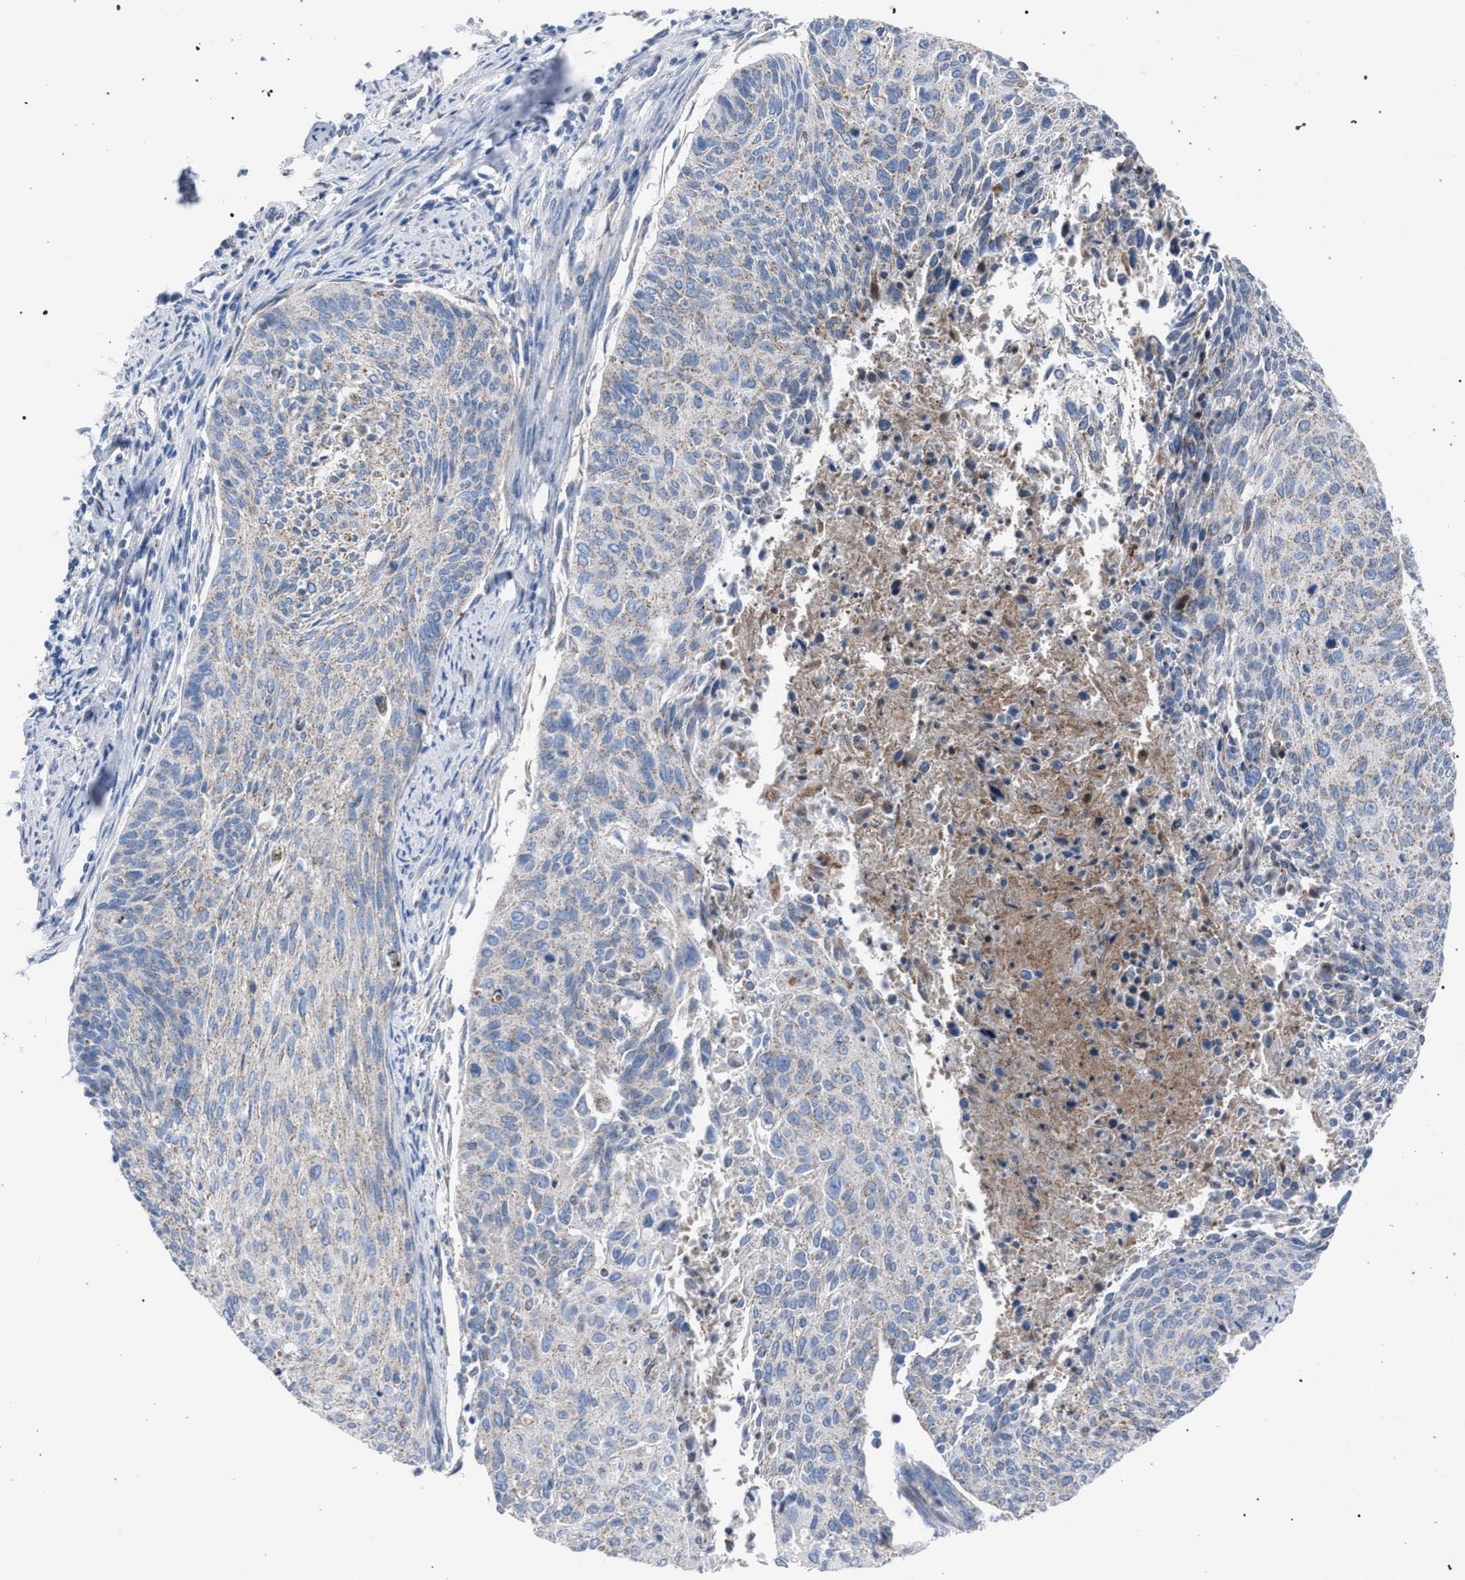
{"staining": {"intensity": "weak", "quantity": "<25%", "location": "cytoplasmic/membranous"}, "tissue": "cervical cancer", "cell_type": "Tumor cells", "image_type": "cancer", "snomed": [{"axis": "morphology", "description": "Squamous cell carcinoma, NOS"}, {"axis": "topography", "description": "Cervix"}], "caption": "The photomicrograph exhibits no staining of tumor cells in cervical squamous cell carcinoma. (Brightfield microscopy of DAB immunohistochemistry at high magnification).", "gene": "HSD17B4", "patient": {"sex": "female", "age": 55}}